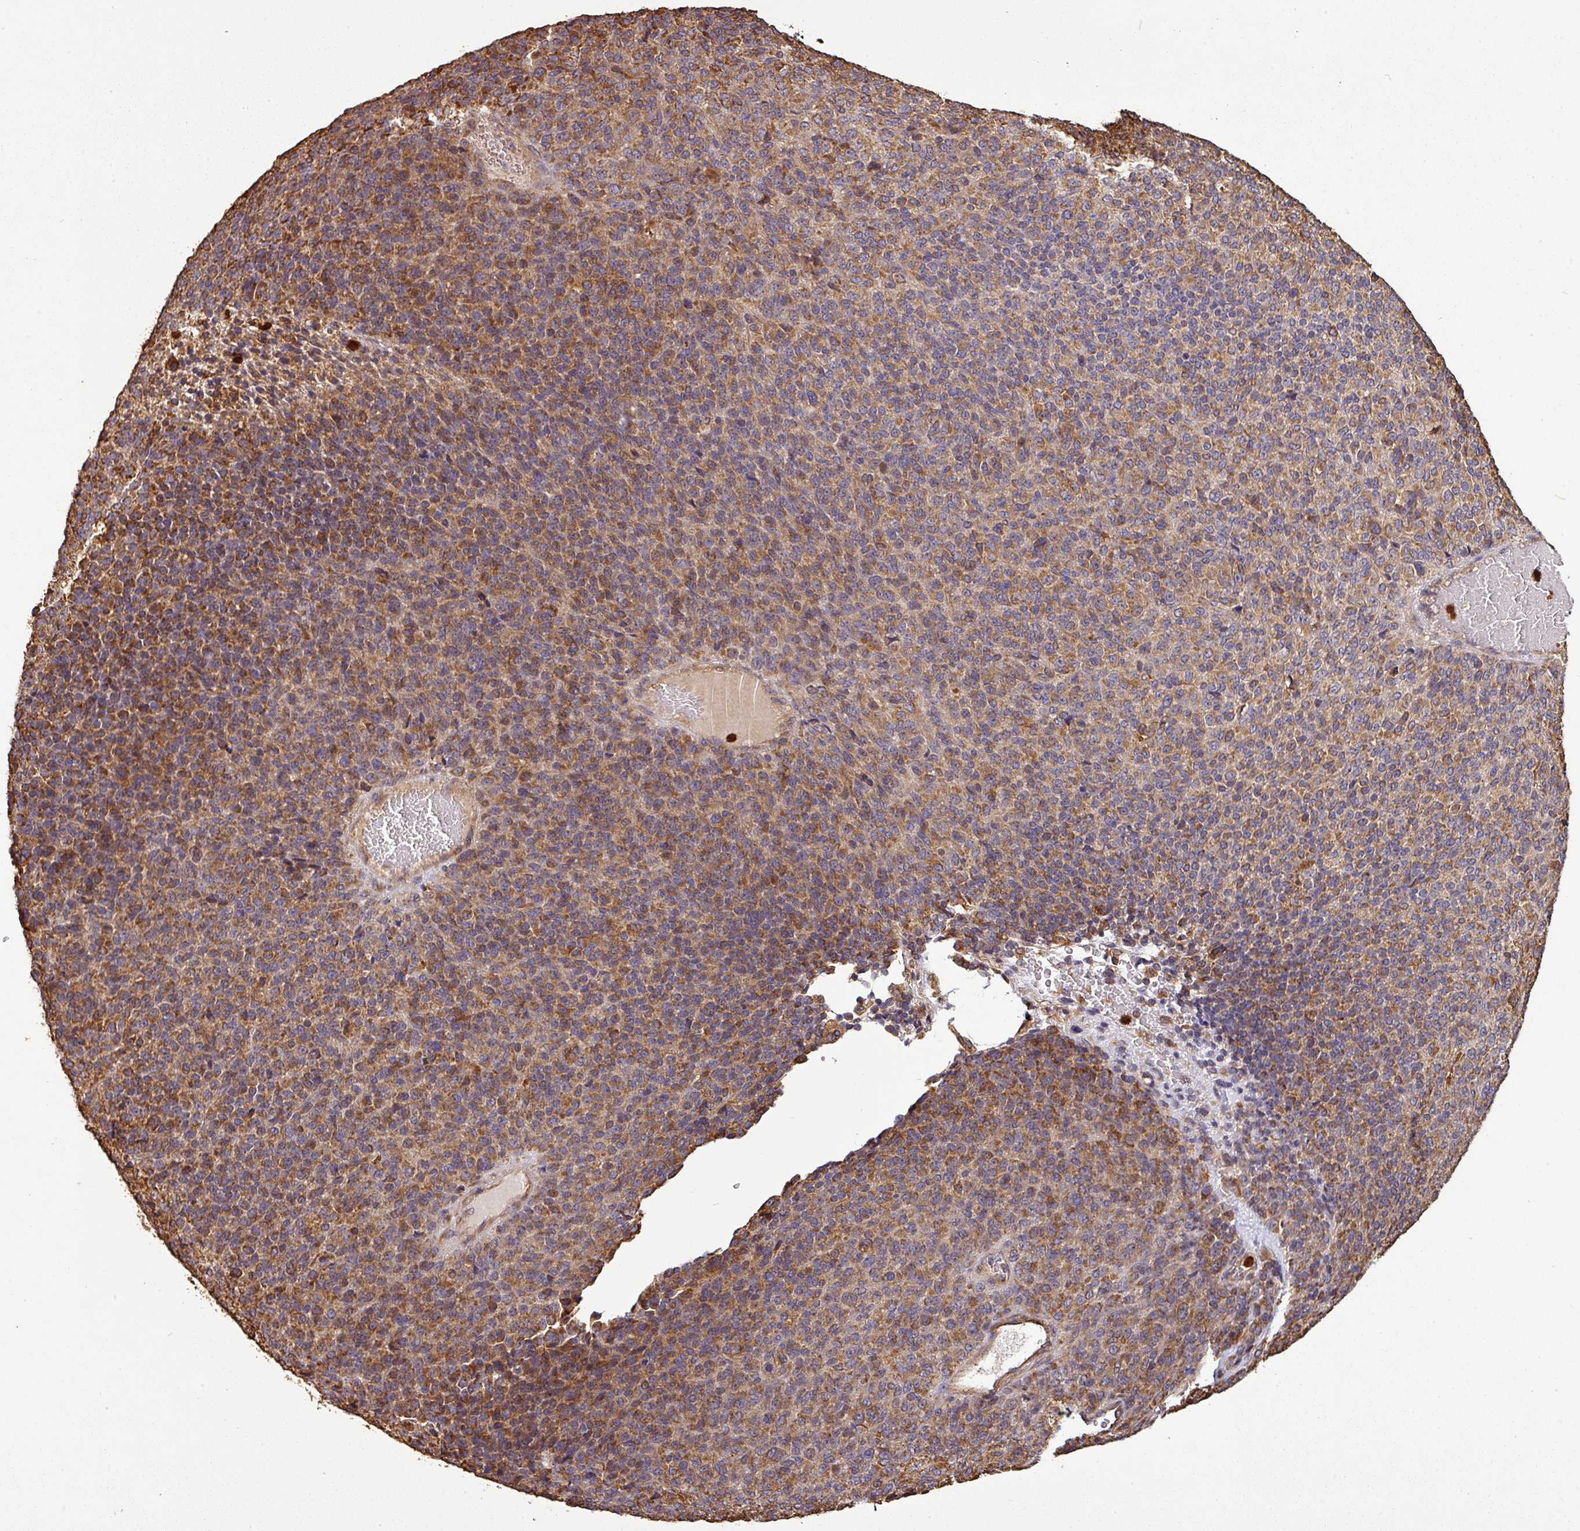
{"staining": {"intensity": "moderate", "quantity": ">75%", "location": "cytoplasmic/membranous"}, "tissue": "melanoma", "cell_type": "Tumor cells", "image_type": "cancer", "snomed": [{"axis": "morphology", "description": "Malignant melanoma, Metastatic site"}, {"axis": "topography", "description": "Brain"}], "caption": "Immunohistochemistry histopathology image of melanoma stained for a protein (brown), which reveals medium levels of moderate cytoplasmic/membranous staining in approximately >75% of tumor cells.", "gene": "PLEKHM1", "patient": {"sex": "female", "age": 56}}